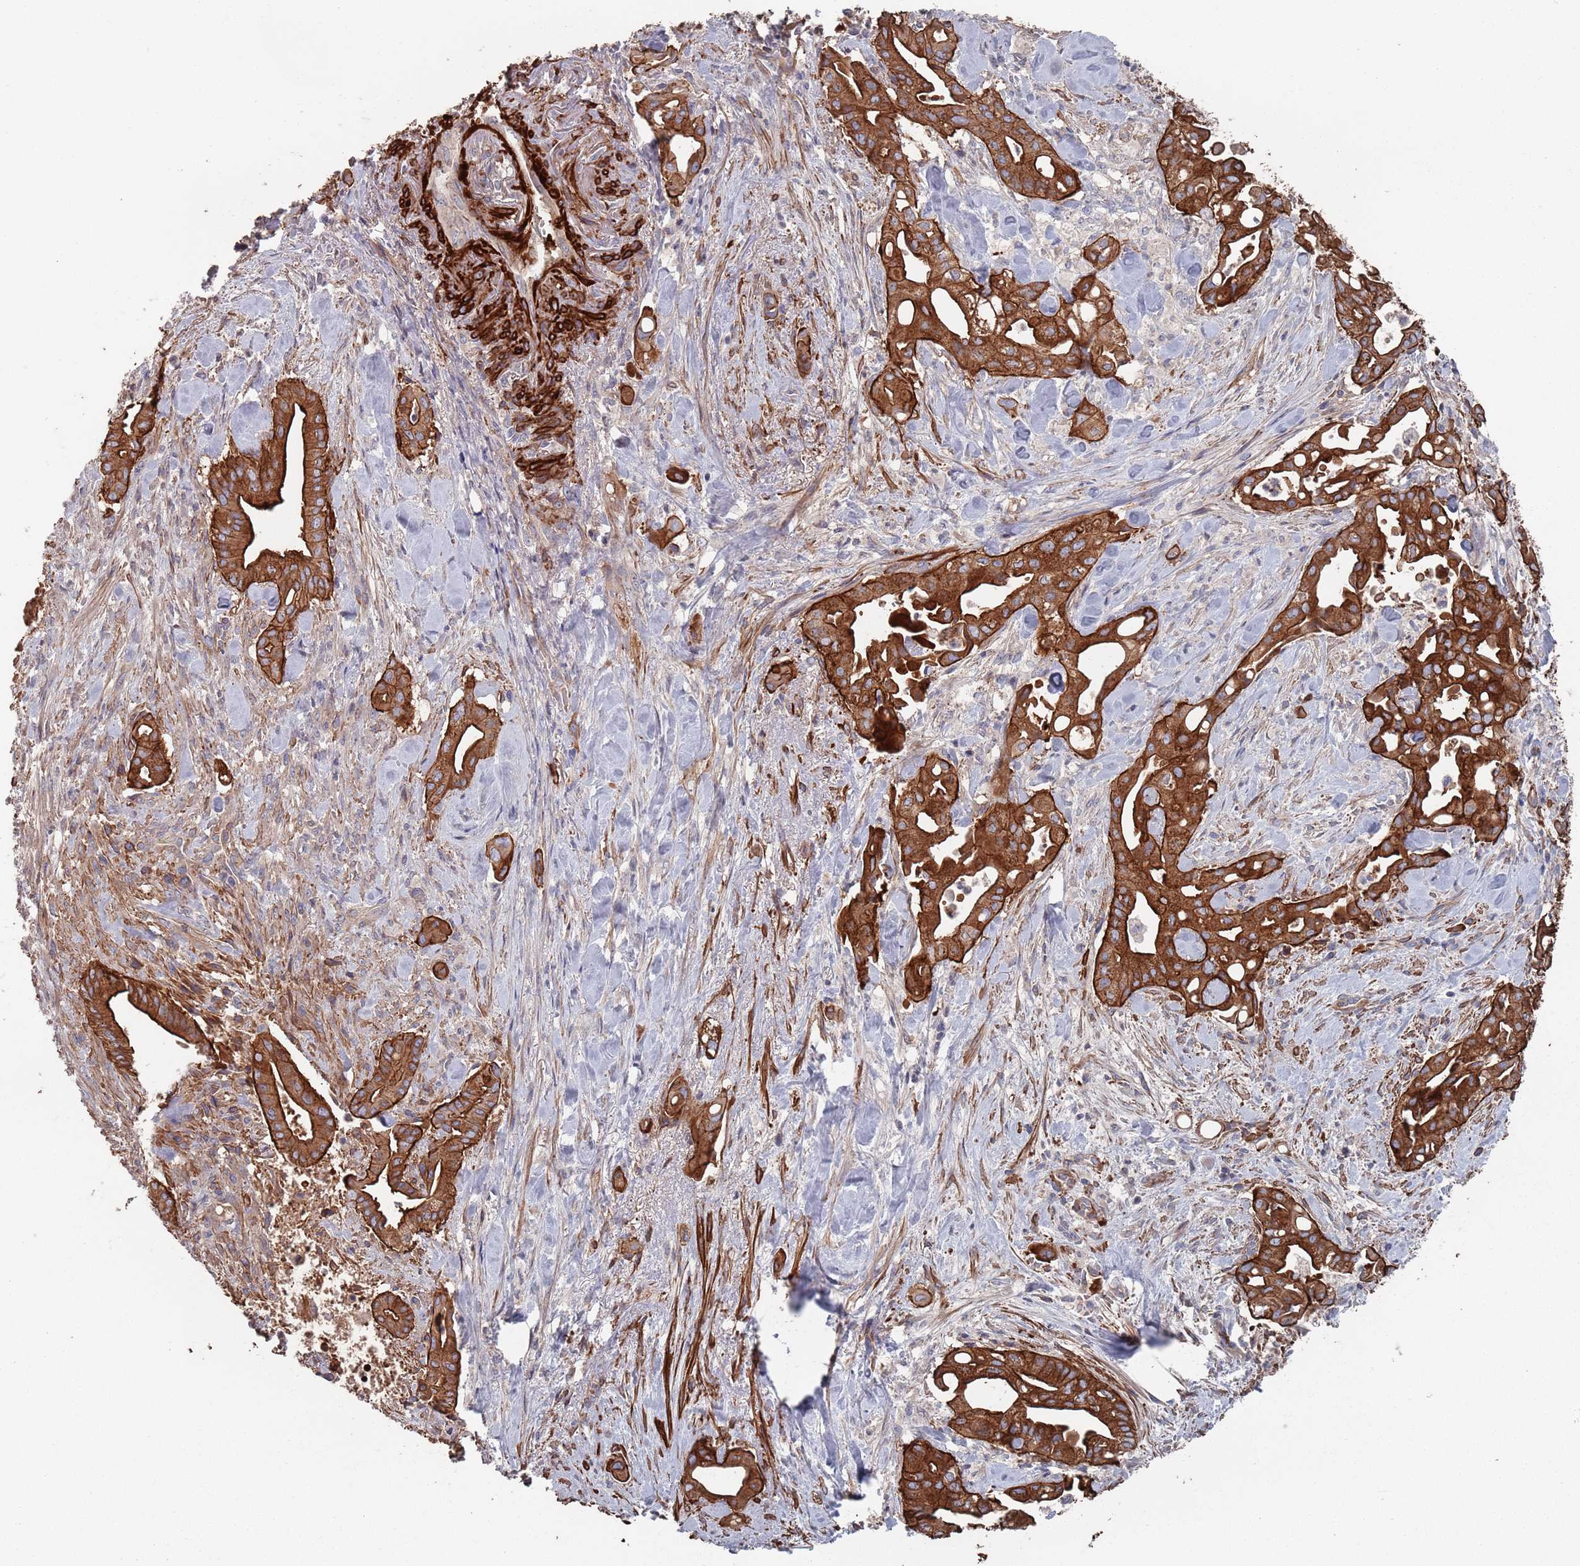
{"staining": {"intensity": "strong", "quantity": ">75%", "location": "cytoplasmic/membranous"}, "tissue": "liver cancer", "cell_type": "Tumor cells", "image_type": "cancer", "snomed": [{"axis": "morphology", "description": "Cholangiocarcinoma"}, {"axis": "topography", "description": "Liver"}], "caption": "Tumor cells display high levels of strong cytoplasmic/membranous positivity in approximately >75% of cells in human liver cholangiocarcinoma.", "gene": "PLEKHA4", "patient": {"sex": "female", "age": 68}}